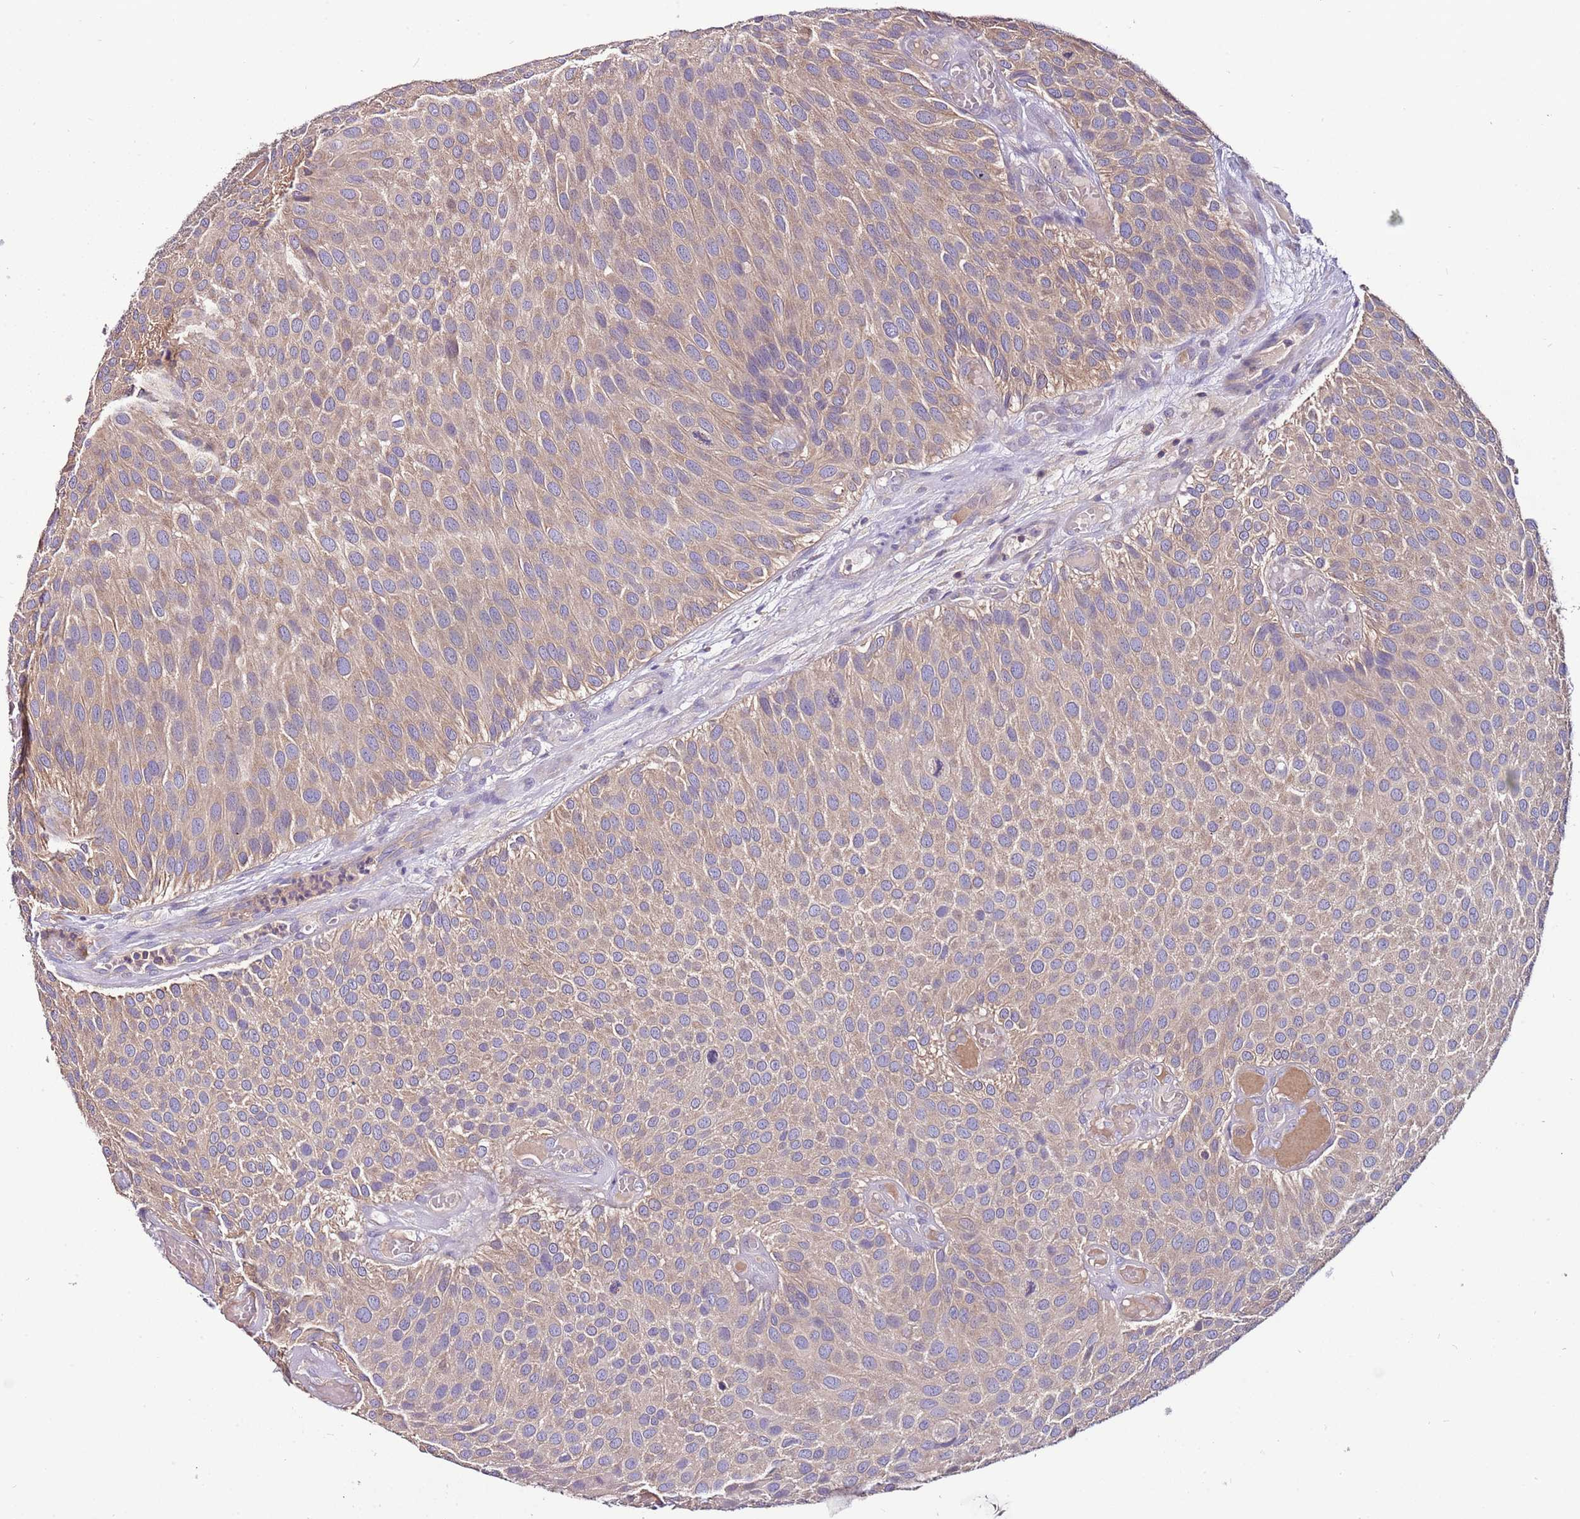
{"staining": {"intensity": "moderate", "quantity": ">75%", "location": "cytoplasmic/membranous"}, "tissue": "urothelial cancer", "cell_type": "Tumor cells", "image_type": "cancer", "snomed": [{"axis": "morphology", "description": "Urothelial carcinoma, Low grade"}, {"axis": "topography", "description": "Urinary bladder"}], "caption": "This photomicrograph displays urothelial cancer stained with IHC to label a protein in brown. The cytoplasmic/membranous of tumor cells show moderate positivity for the protein. Nuclei are counter-stained blue.", "gene": "IGIP", "patient": {"sex": "male", "age": 89}}